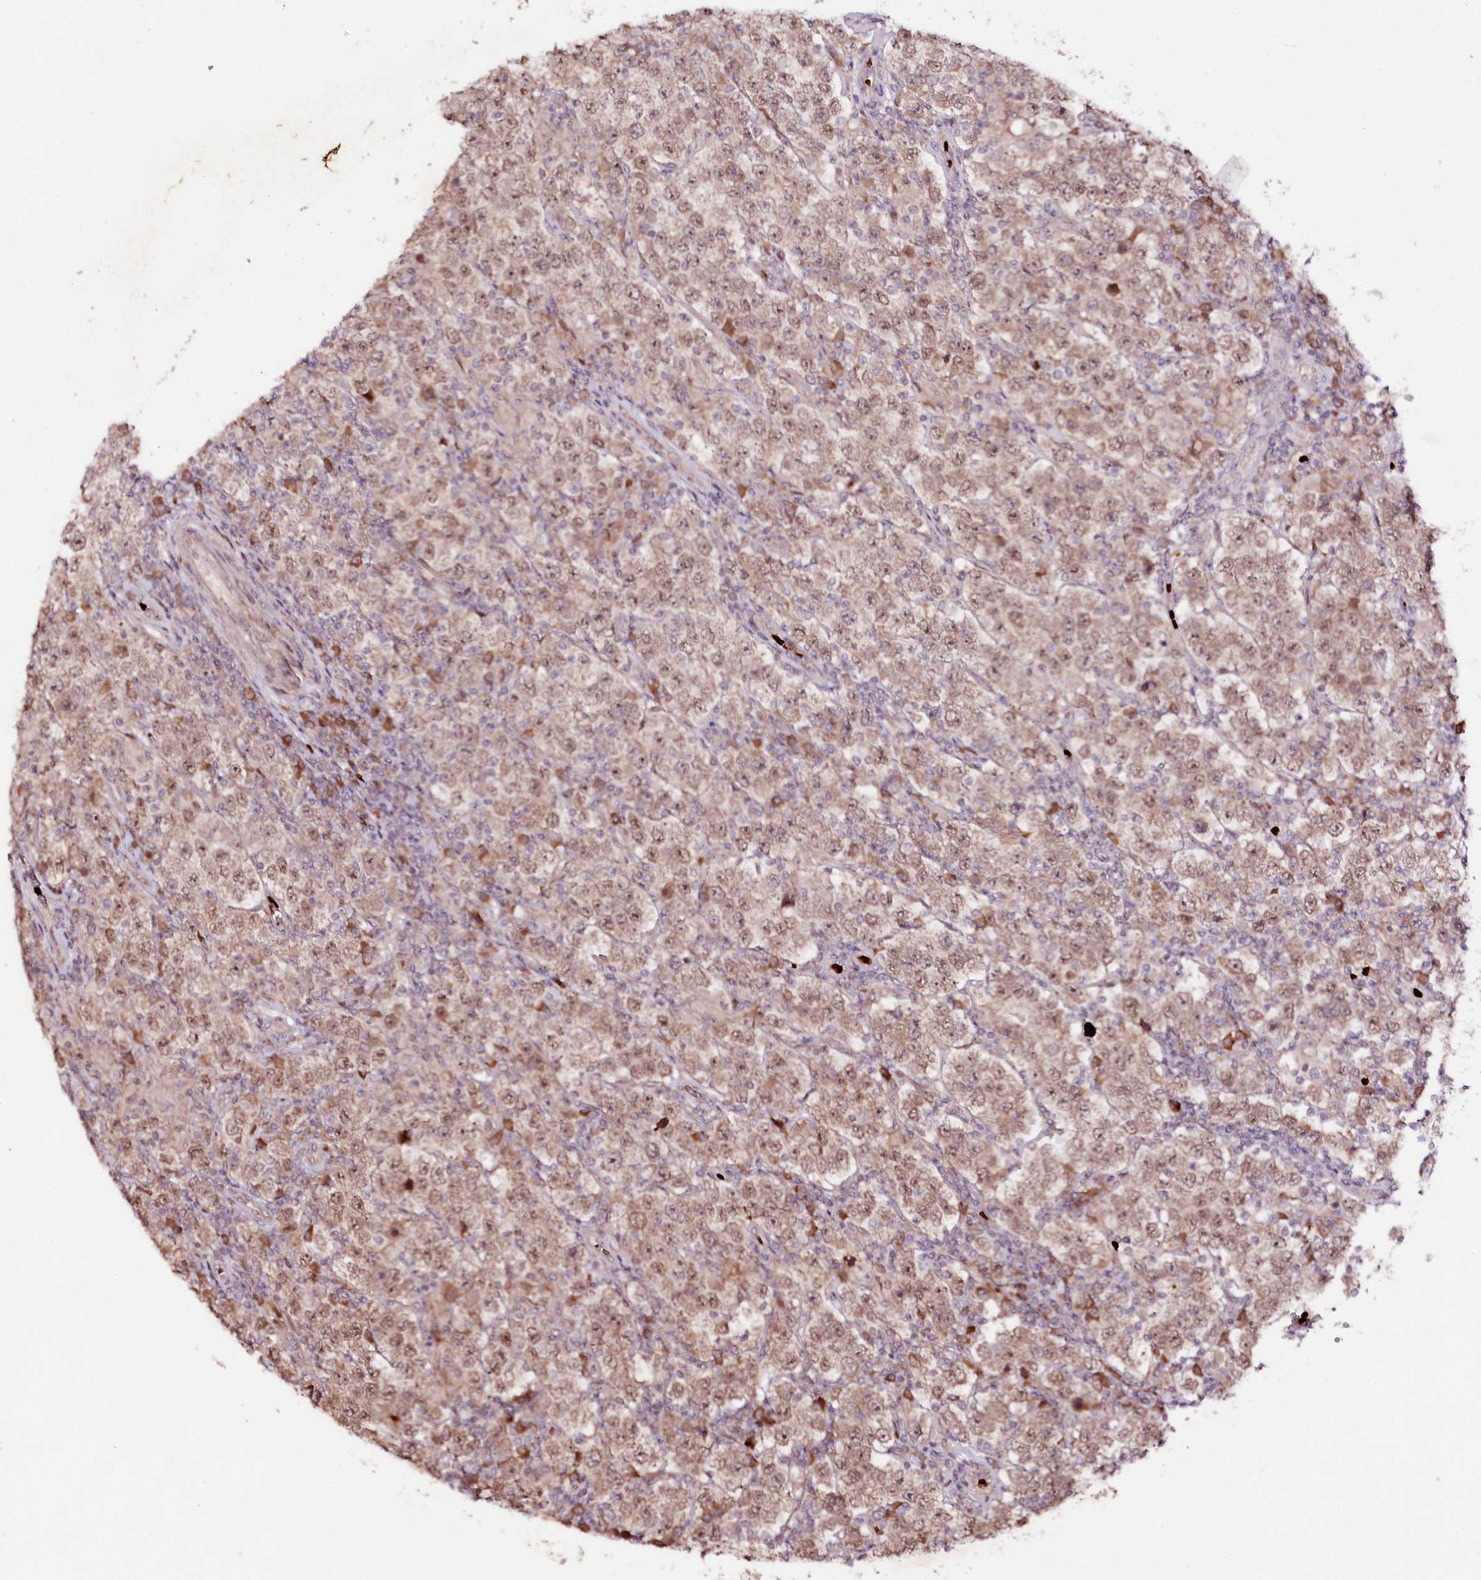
{"staining": {"intensity": "moderate", "quantity": ">75%", "location": "cytoplasmic/membranous,nuclear"}, "tissue": "testis cancer", "cell_type": "Tumor cells", "image_type": "cancer", "snomed": [{"axis": "morphology", "description": "Normal tissue, NOS"}, {"axis": "morphology", "description": "Urothelial carcinoma, High grade"}, {"axis": "morphology", "description": "Seminoma, NOS"}, {"axis": "morphology", "description": "Carcinoma, Embryonal, NOS"}, {"axis": "topography", "description": "Urinary bladder"}, {"axis": "topography", "description": "Testis"}], "caption": "Immunohistochemistry (IHC) photomicrograph of neoplastic tissue: human testis cancer (embryonal carcinoma) stained using immunohistochemistry exhibits medium levels of moderate protein expression localized specifically in the cytoplasmic/membranous and nuclear of tumor cells, appearing as a cytoplasmic/membranous and nuclear brown color.", "gene": "DMP1", "patient": {"sex": "male", "age": 41}}